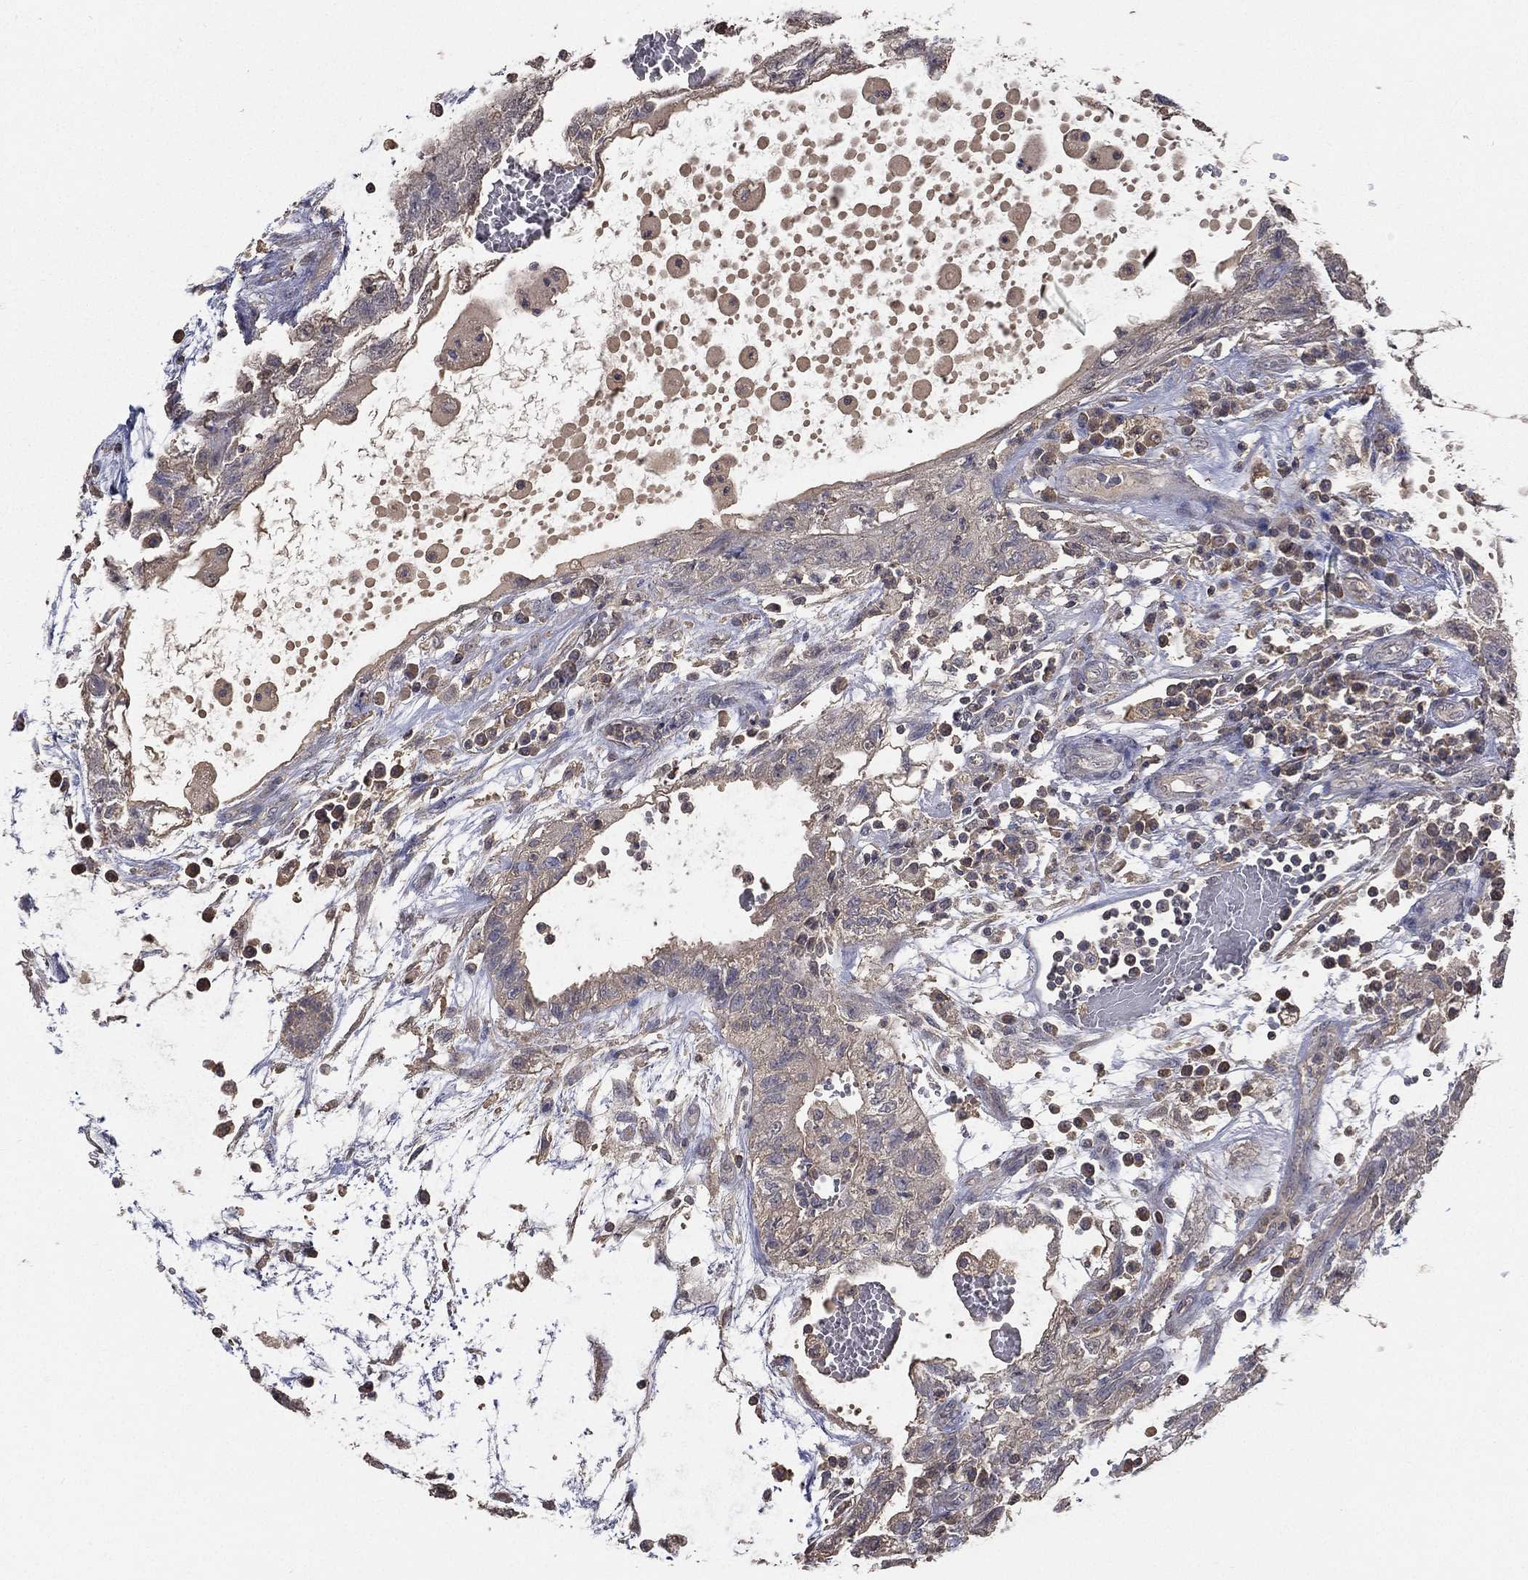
{"staining": {"intensity": "weak", "quantity": "<25%", "location": "cytoplasmic/membranous"}, "tissue": "testis cancer", "cell_type": "Tumor cells", "image_type": "cancer", "snomed": [{"axis": "morphology", "description": "Normal tissue, NOS"}, {"axis": "morphology", "description": "Carcinoma, Embryonal, NOS"}, {"axis": "topography", "description": "Testis"}, {"axis": "topography", "description": "Epididymis"}], "caption": "The histopathology image displays no significant expression in tumor cells of testis embryonal carcinoma.", "gene": "SNAP25", "patient": {"sex": "male", "age": 32}}